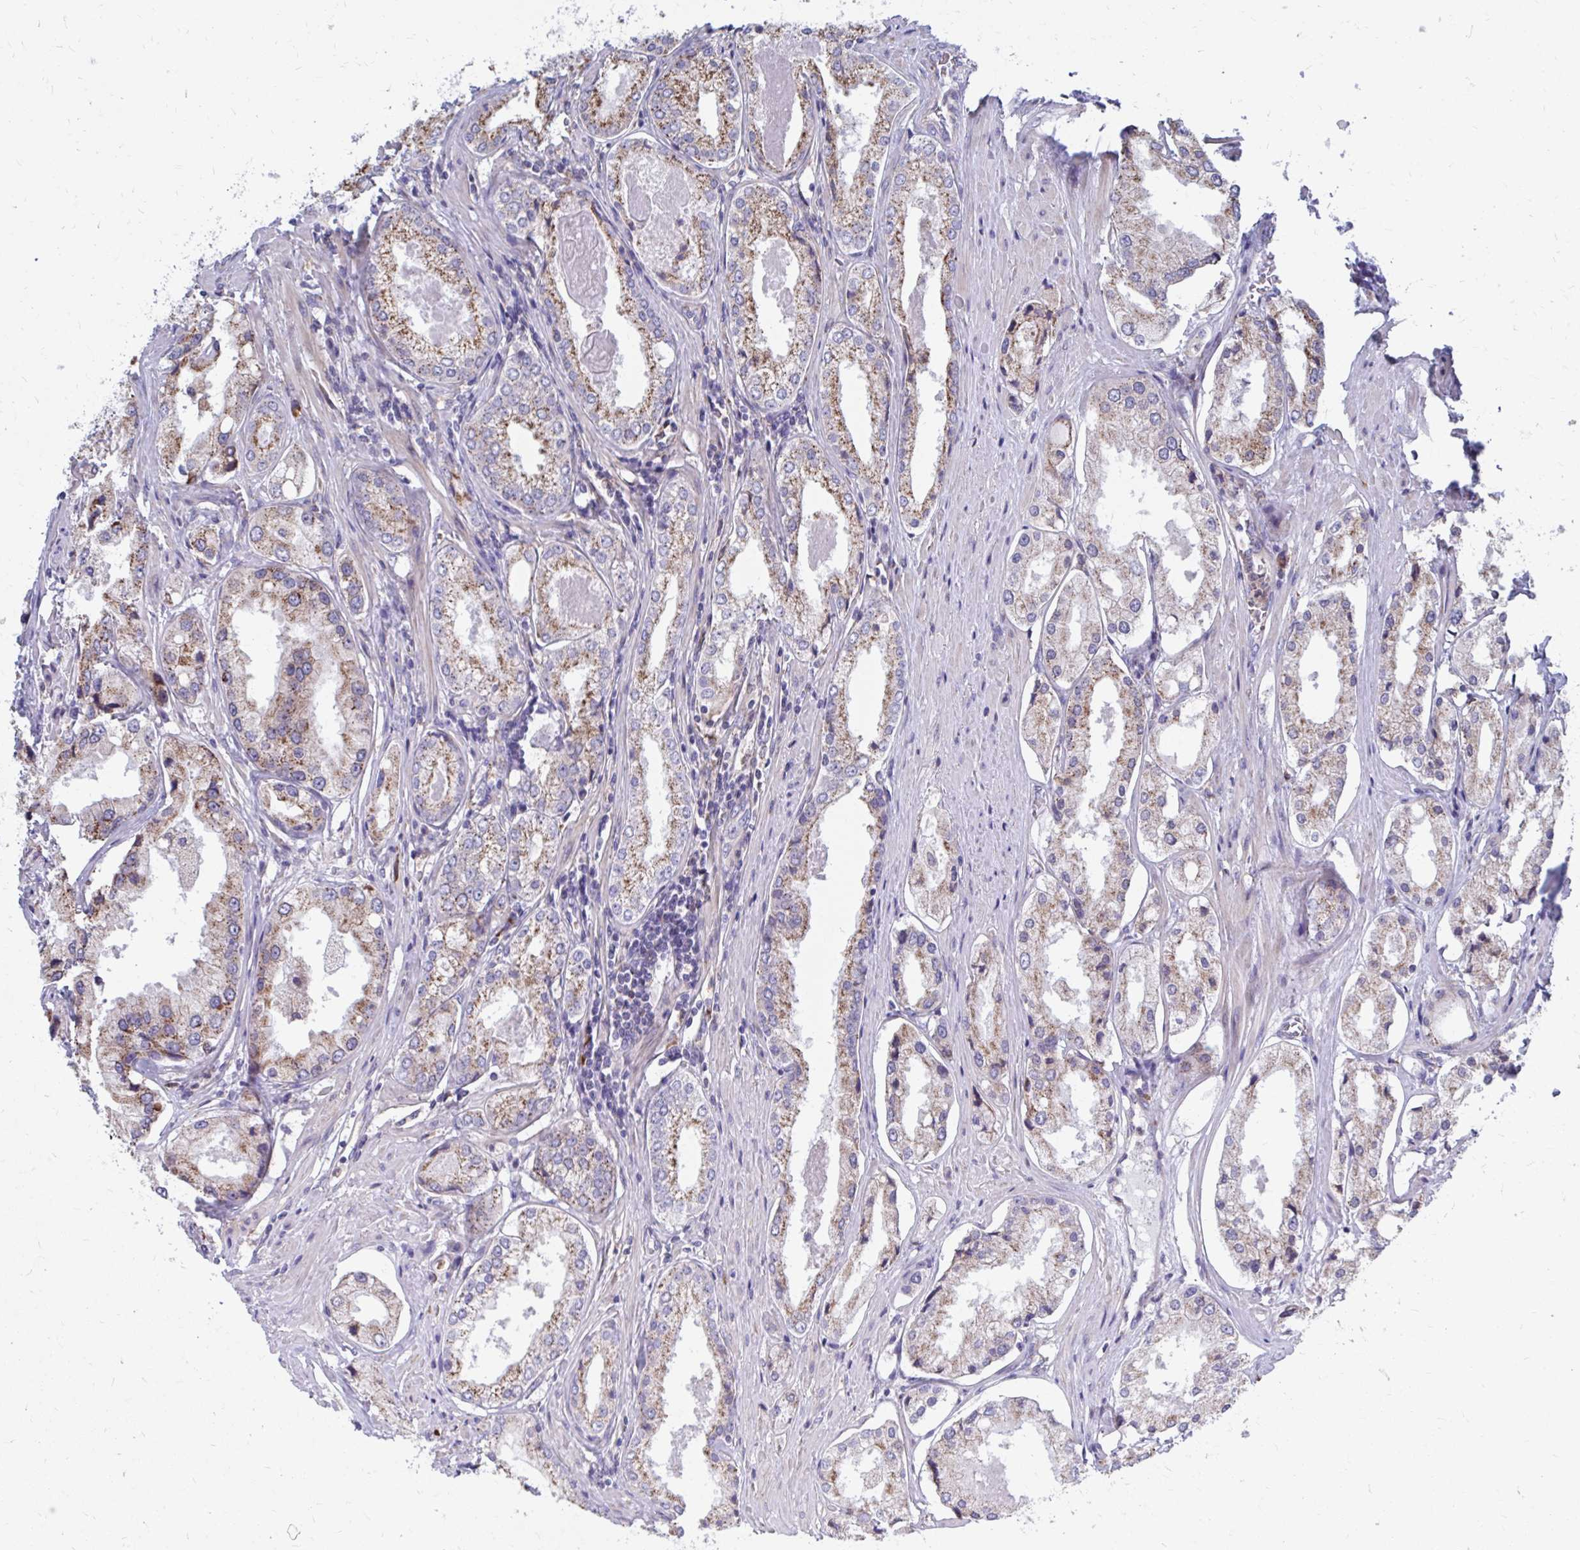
{"staining": {"intensity": "moderate", "quantity": ">75%", "location": "cytoplasmic/membranous"}, "tissue": "prostate cancer", "cell_type": "Tumor cells", "image_type": "cancer", "snomed": [{"axis": "morphology", "description": "Adenocarcinoma, Low grade"}, {"axis": "topography", "description": "Prostate"}], "caption": "Tumor cells demonstrate medium levels of moderate cytoplasmic/membranous expression in about >75% of cells in prostate low-grade adenocarcinoma. Using DAB (brown) and hematoxylin (blue) stains, captured at high magnification using brightfield microscopy.", "gene": "FKBP2", "patient": {"sex": "male", "age": 68}}